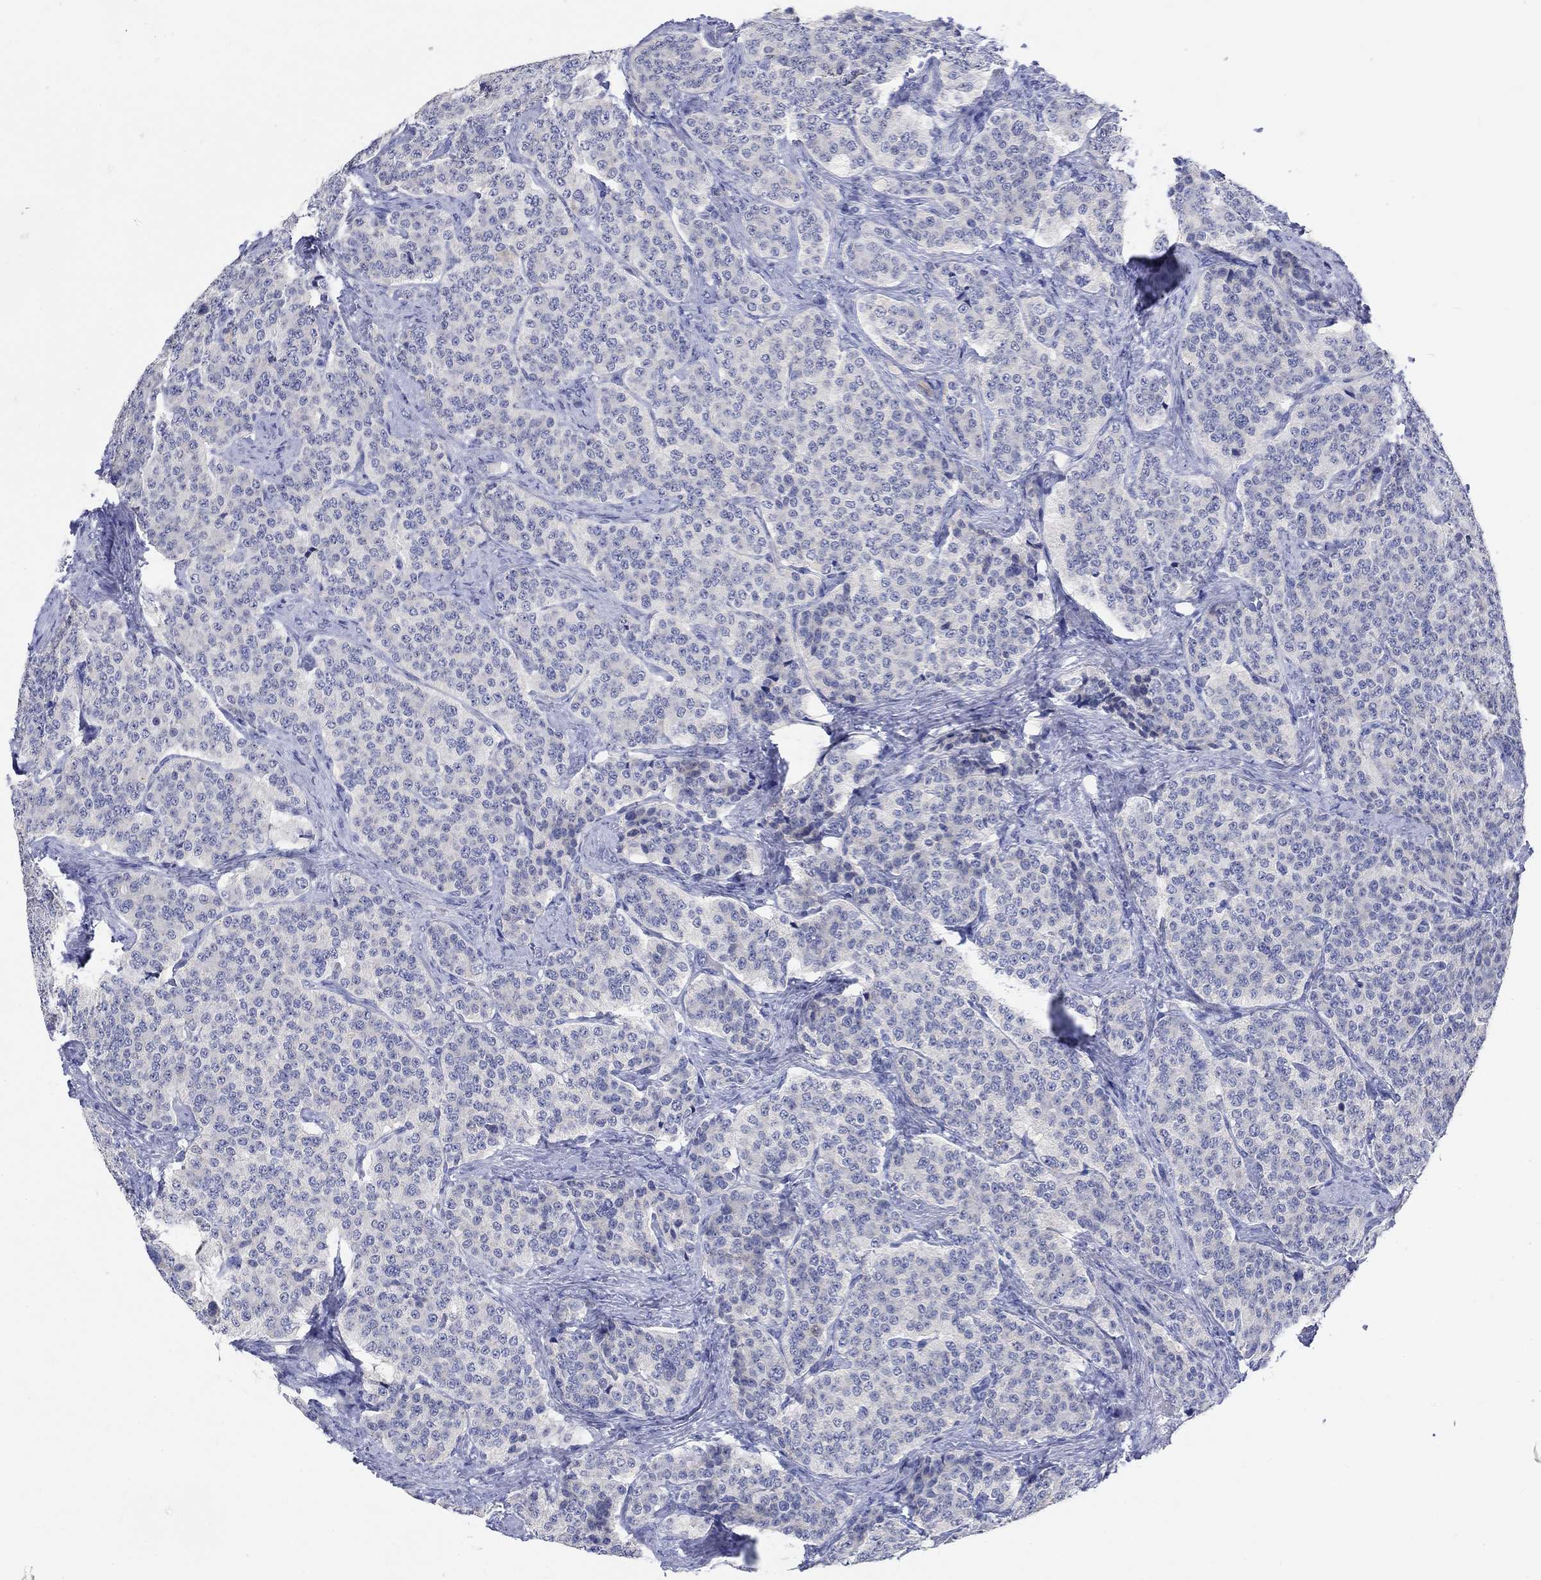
{"staining": {"intensity": "negative", "quantity": "none", "location": "none"}, "tissue": "carcinoid", "cell_type": "Tumor cells", "image_type": "cancer", "snomed": [{"axis": "morphology", "description": "Carcinoid, malignant, NOS"}, {"axis": "topography", "description": "Small intestine"}], "caption": "Carcinoid was stained to show a protein in brown. There is no significant staining in tumor cells. The staining was performed using DAB to visualize the protein expression in brown, while the nuclei were stained in blue with hematoxylin (Magnification: 20x).", "gene": "GRIA3", "patient": {"sex": "female", "age": 58}}